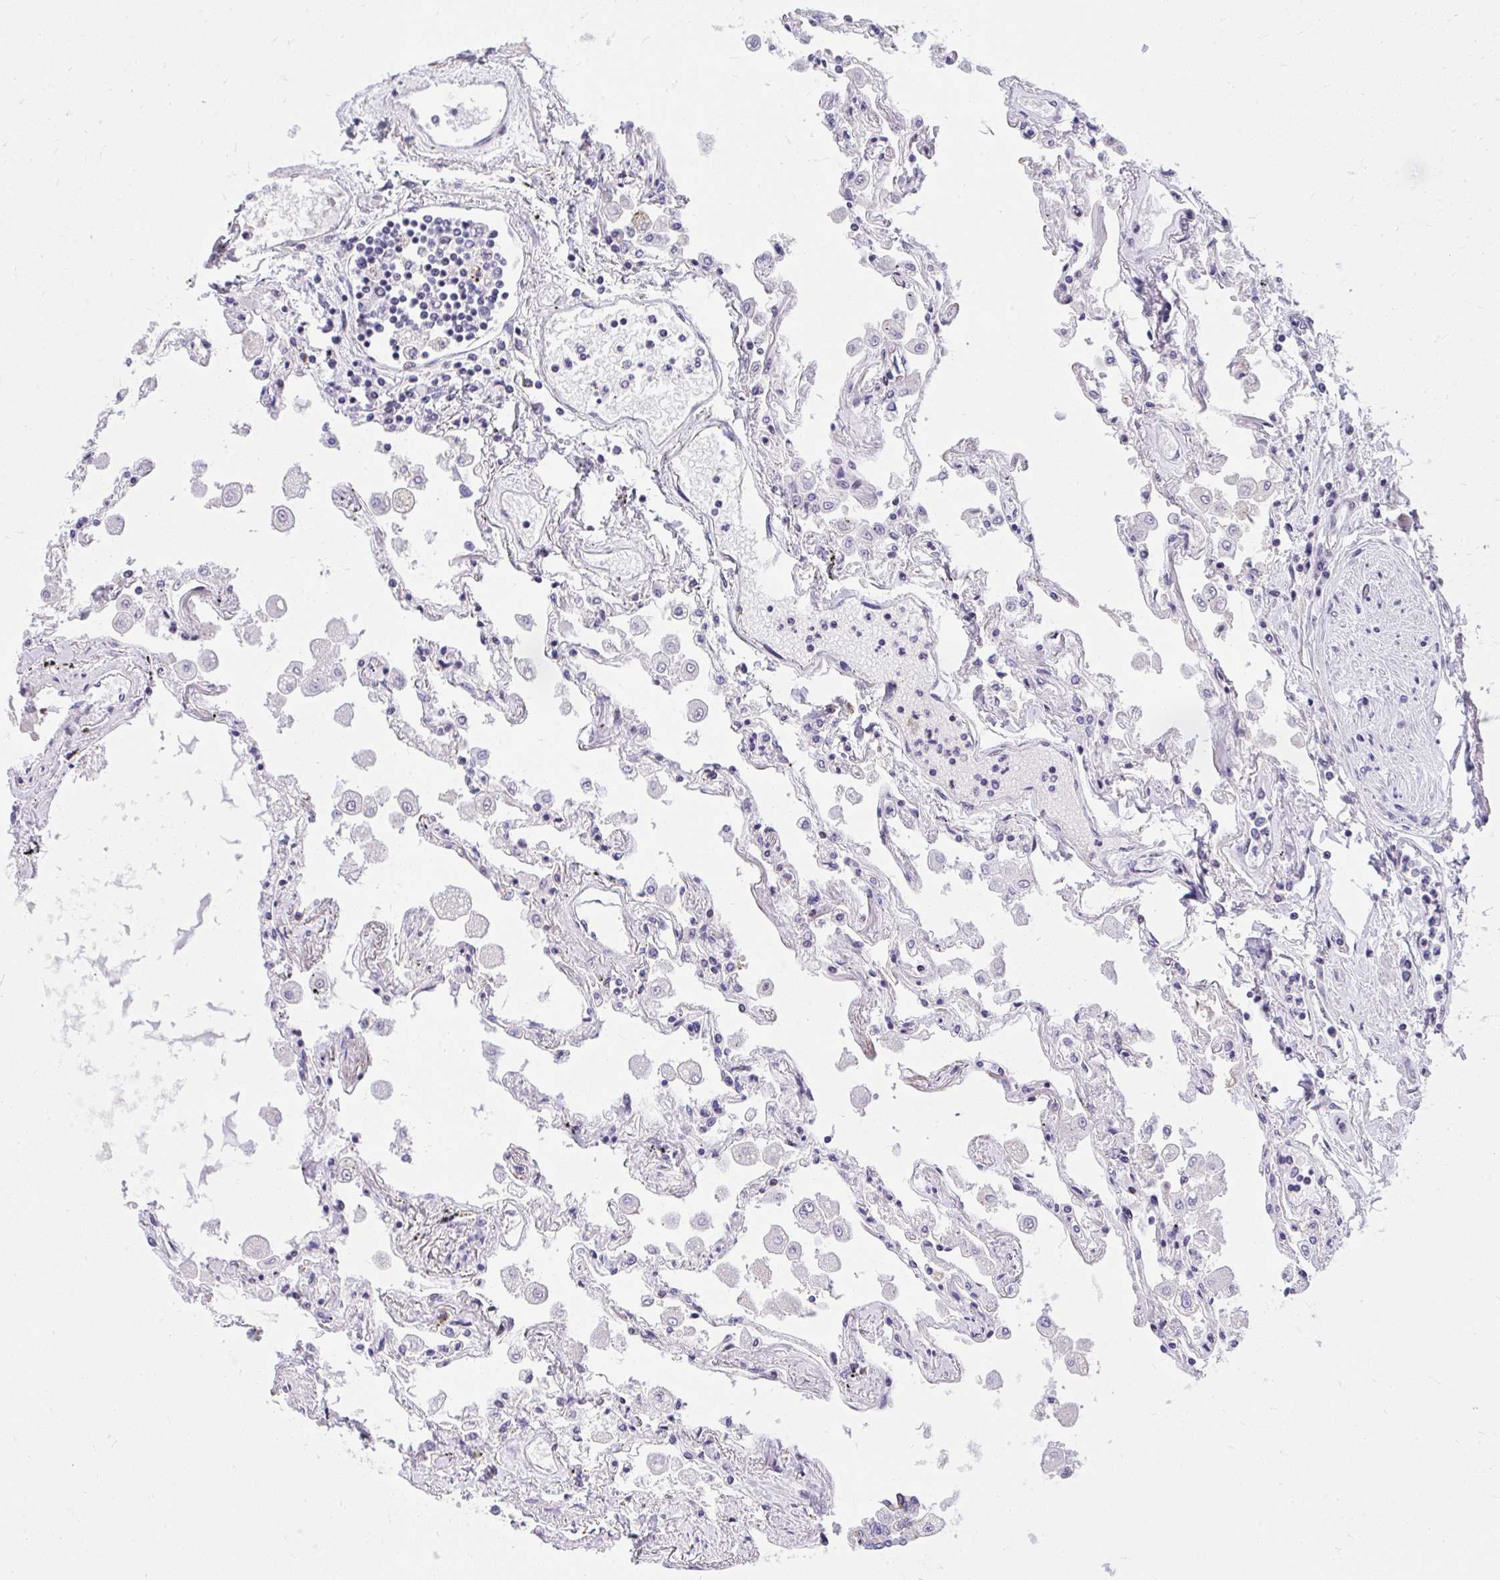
{"staining": {"intensity": "strong", "quantity": "25%-75%", "location": "nuclear"}, "tissue": "lung", "cell_type": "Alveolar cells", "image_type": "normal", "snomed": [{"axis": "morphology", "description": "Normal tissue, NOS"}, {"axis": "morphology", "description": "Adenocarcinoma, NOS"}, {"axis": "topography", "description": "Cartilage tissue"}, {"axis": "topography", "description": "Lung"}], "caption": "Immunohistochemical staining of unremarkable lung exhibits 25%-75% levels of strong nuclear protein positivity in approximately 25%-75% of alveolar cells. (IHC, brightfield microscopy, high magnification).", "gene": "HOXA4", "patient": {"sex": "female", "age": 67}}